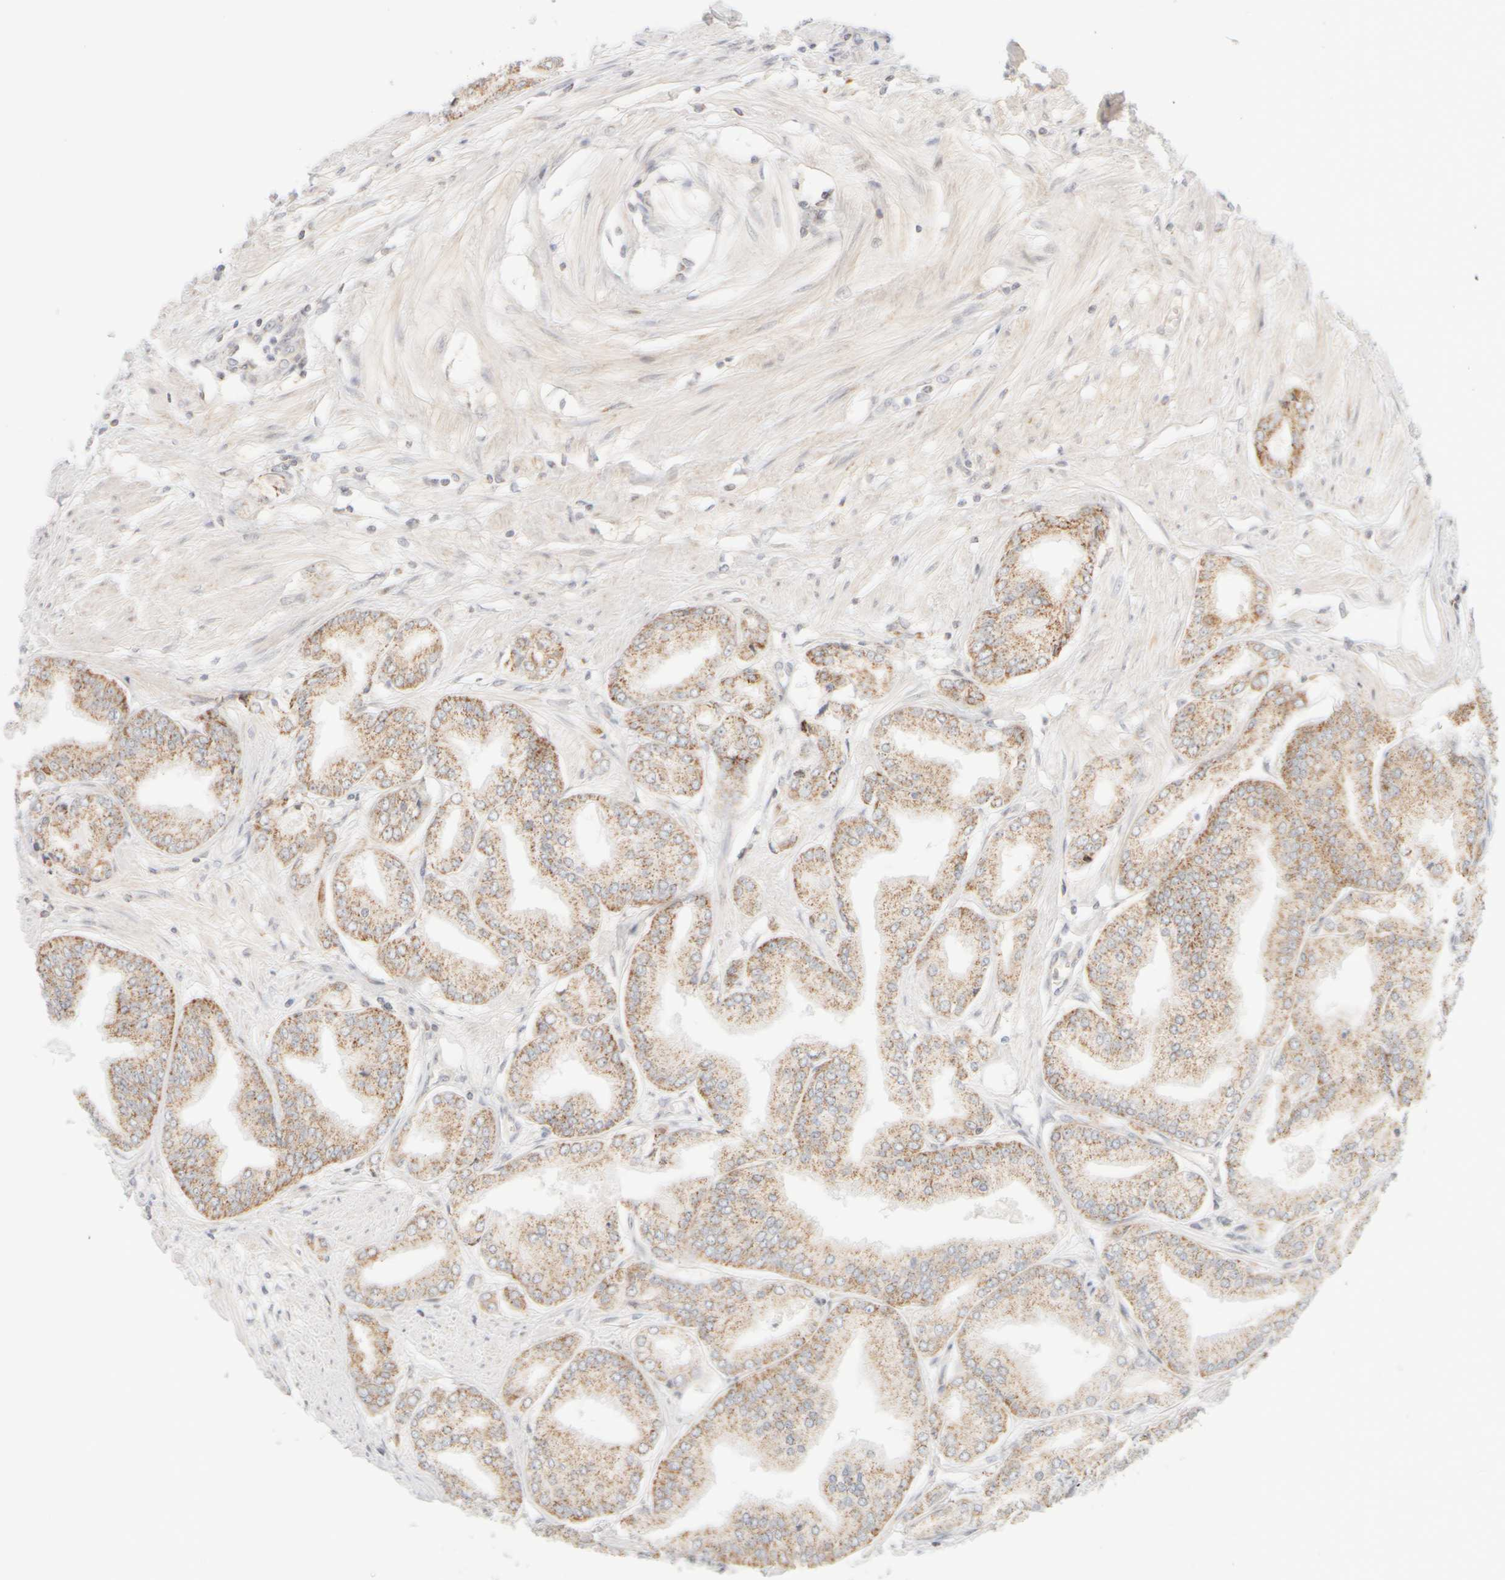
{"staining": {"intensity": "weak", "quantity": ">75%", "location": "cytoplasmic/membranous"}, "tissue": "prostate cancer", "cell_type": "Tumor cells", "image_type": "cancer", "snomed": [{"axis": "morphology", "description": "Adenocarcinoma, Low grade"}, {"axis": "topography", "description": "Prostate"}], "caption": "Immunohistochemistry (IHC) image of human prostate cancer (low-grade adenocarcinoma) stained for a protein (brown), which displays low levels of weak cytoplasmic/membranous expression in approximately >75% of tumor cells.", "gene": "PPM1K", "patient": {"sex": "male", "age": 52}}